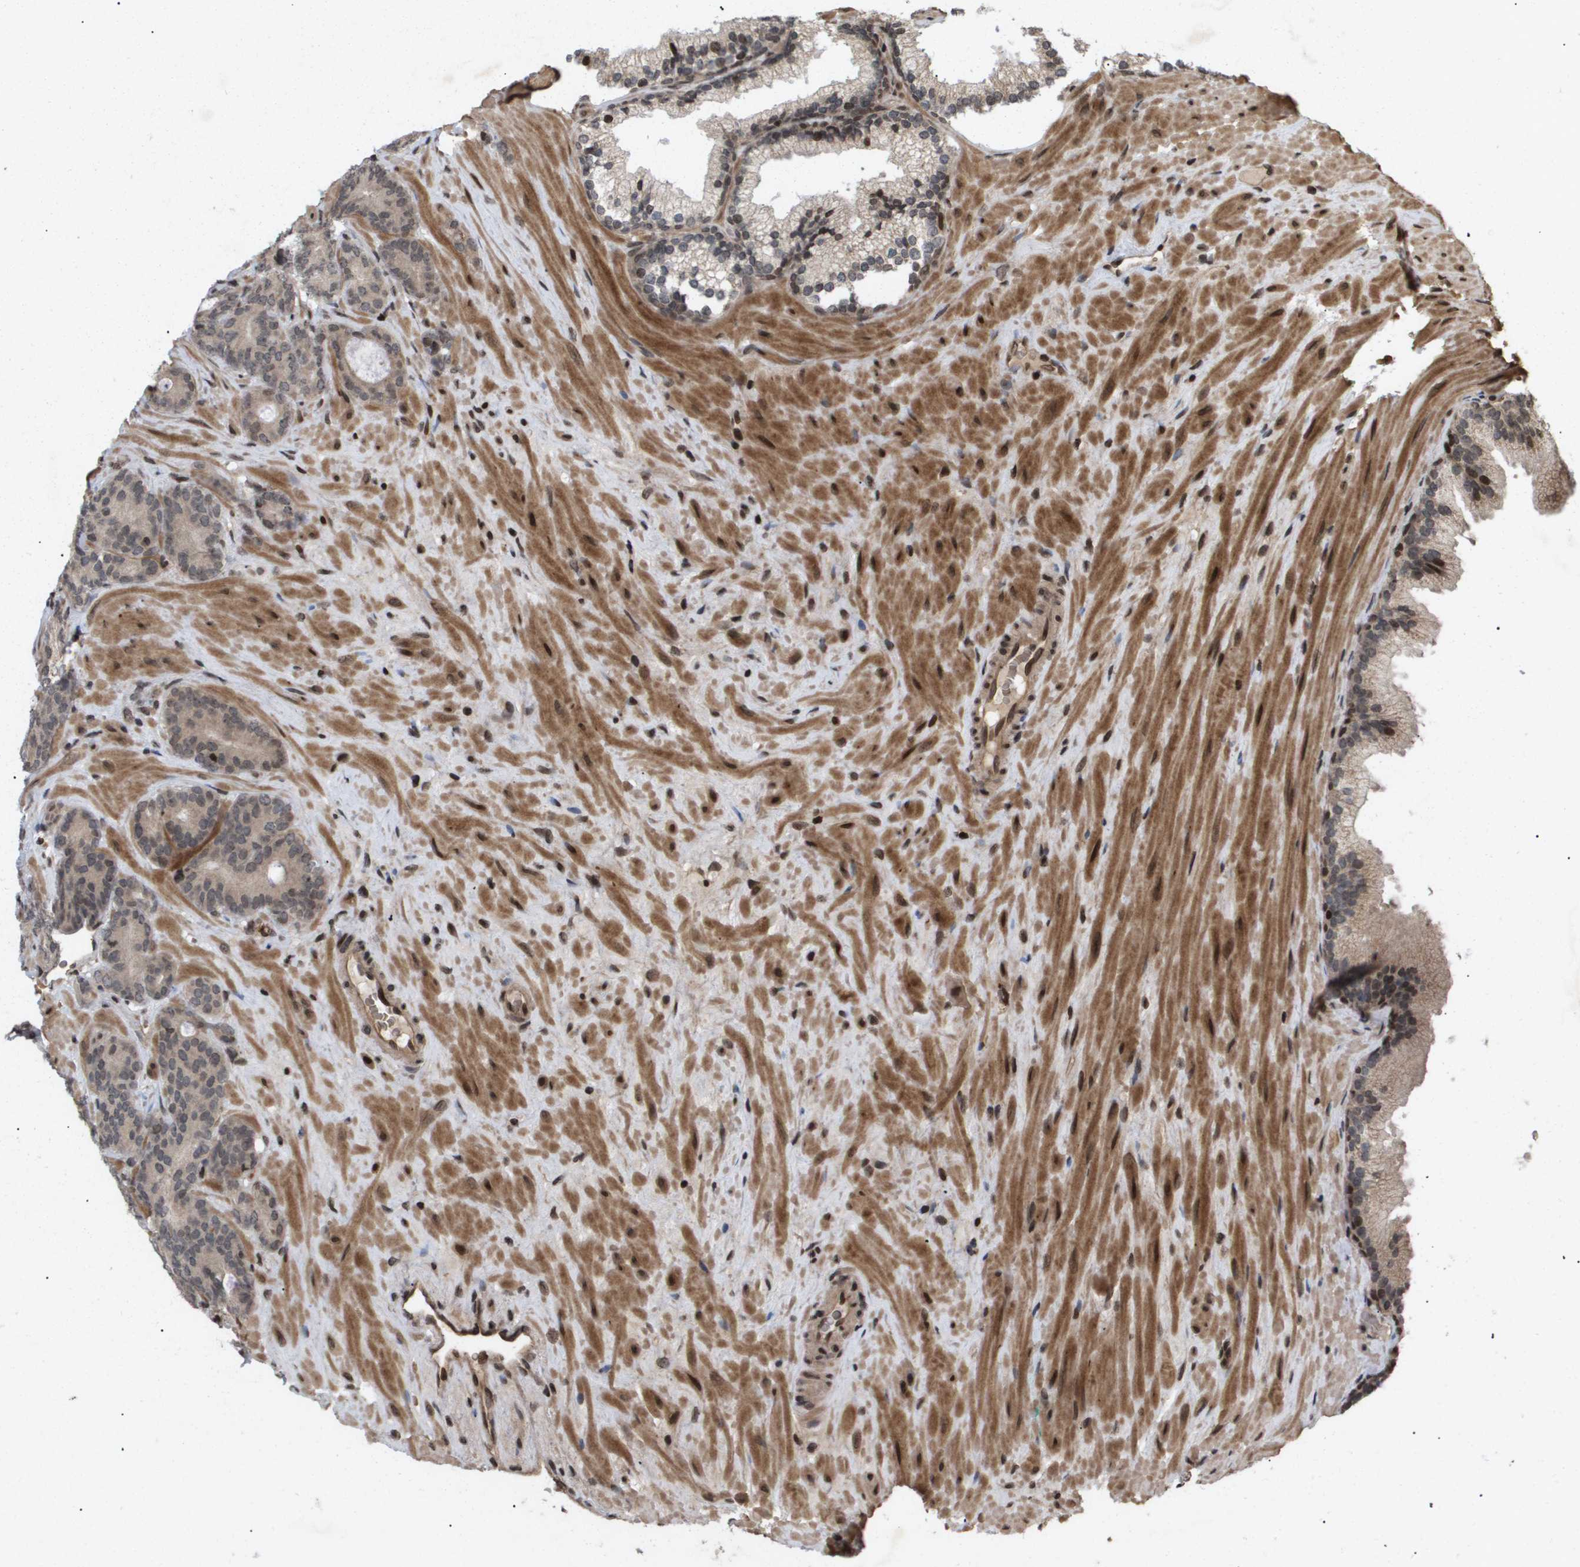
{"staining": {"intensity": "moderate", "quantity": "25%-75%", "location": "nuclear"}, "tissue": "prostate cancer", "cell_type": "Tumor cells", "image_type": "cancer", "snomed": [{"axis": "morphology", "description": "Adenocarcinoma, Low grade"}, {"axis": "topography", "description": "Prostate"}], "caption": "High-magnification brightfield microscopy of low-grade adenocarcinoma (prostate) stained with DAB (brown) and counterstained with hematoxylin (blue). tumor cells exhibit moderate nuclear positivity is identified in about25%-75% of cells. (Stains: DAB in brown, nuclei in blue, Microscopy: brightfield microscopy at high magnification).", "gene": "HSPA6", "patient": {"sex": "male", "age": 63}}